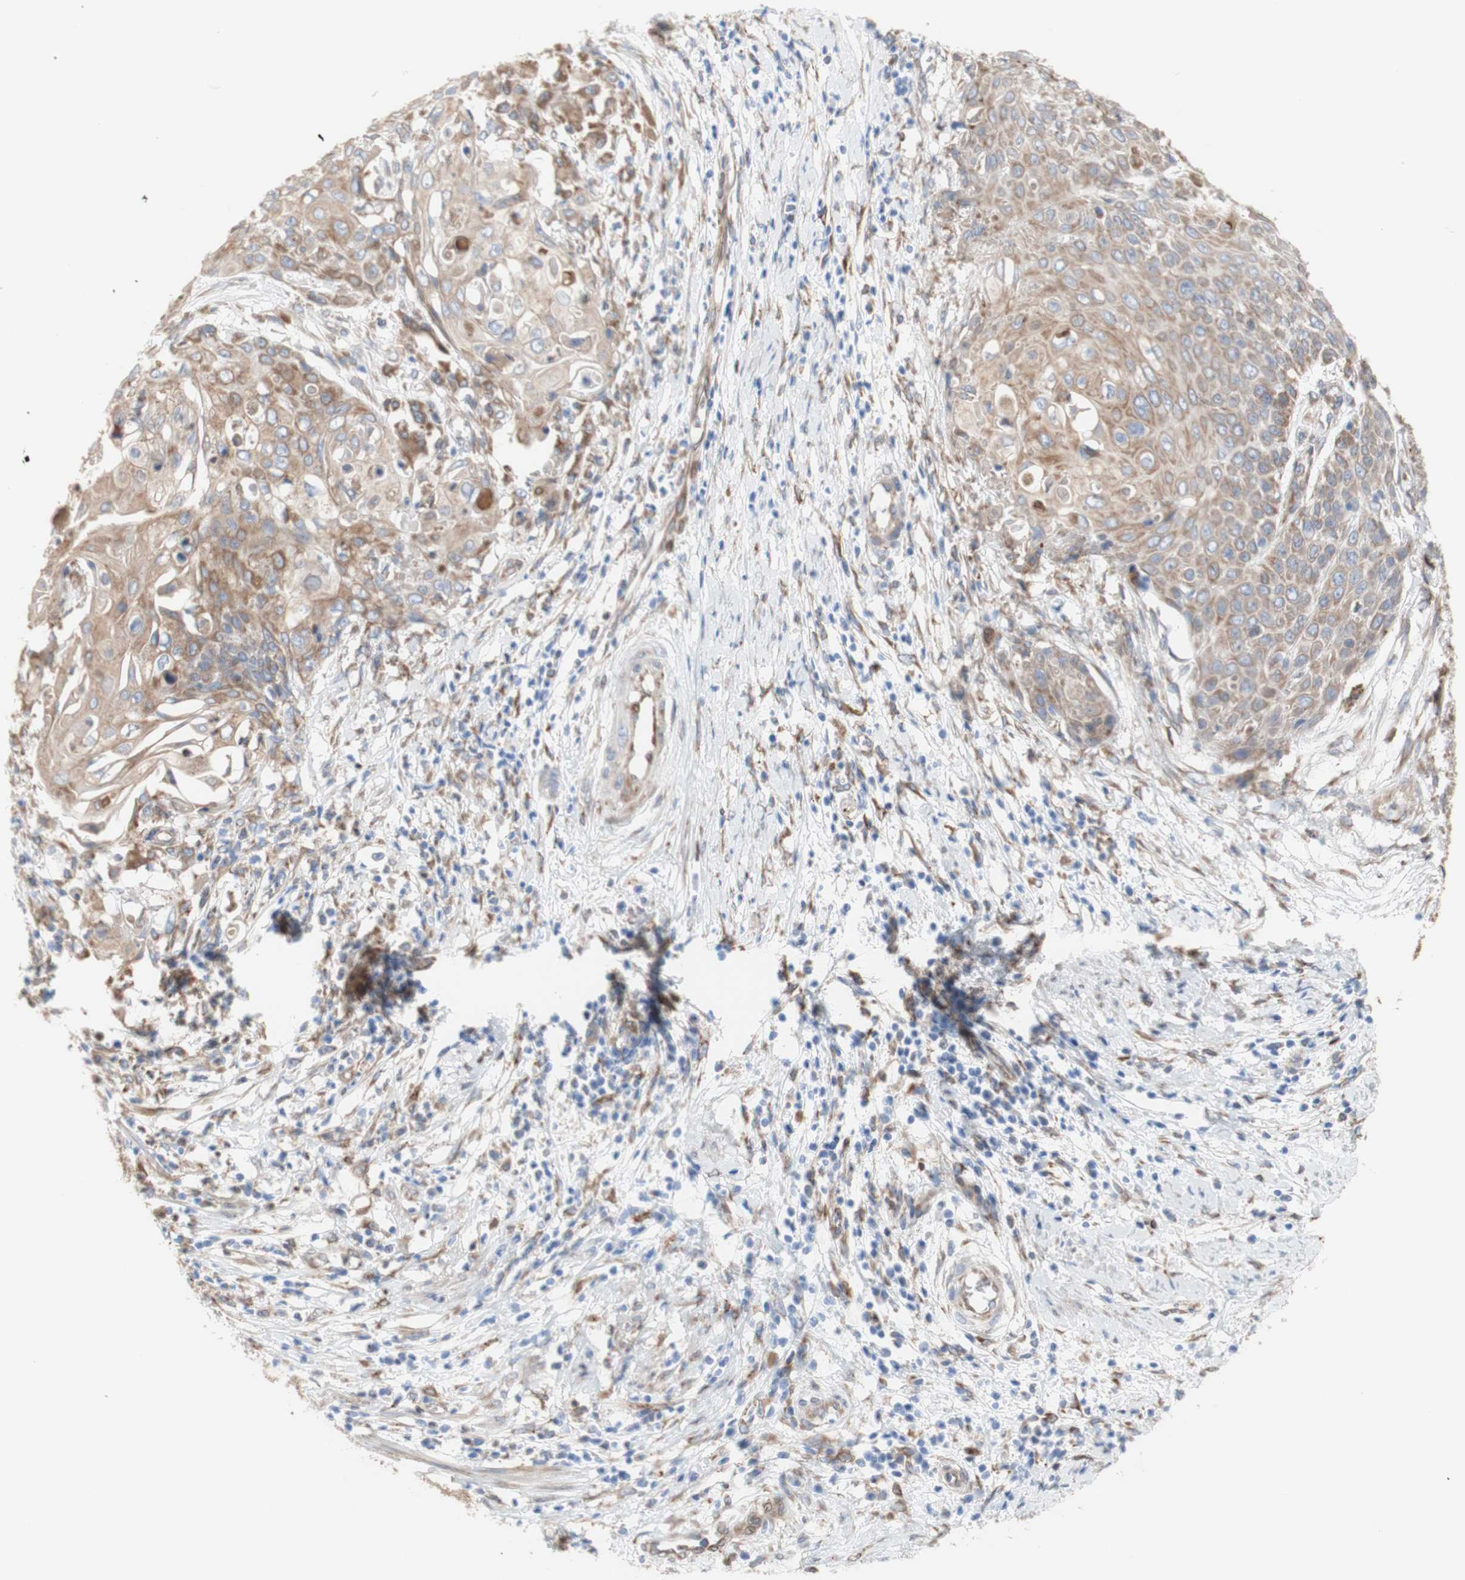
{"staining": {"intensity": "weak", "quantity": ">75%", "location": "cytoplasmic/membranous"}, "tissue": "cervical cancer", "cell_type": "Tumor cells", "image_type": "cancer", "snomed": [{"axis": "morphology", "description": "Squamous cell carcinoma, NOS"}, {"axis": "topography", "description": "Cervix"}], "caption": "An image of human cervical cancer (squamous cell carcinoma) stained for a protein reveals weak cytoplasmic/membranous brown staining in tumor cells. (DAB (3,3'-diaminobenzidine) = brown stain, brightfield microscopy at high magnification).", "gene": "ERLIN1", "patient": {"sex": "female", "age": 39}}